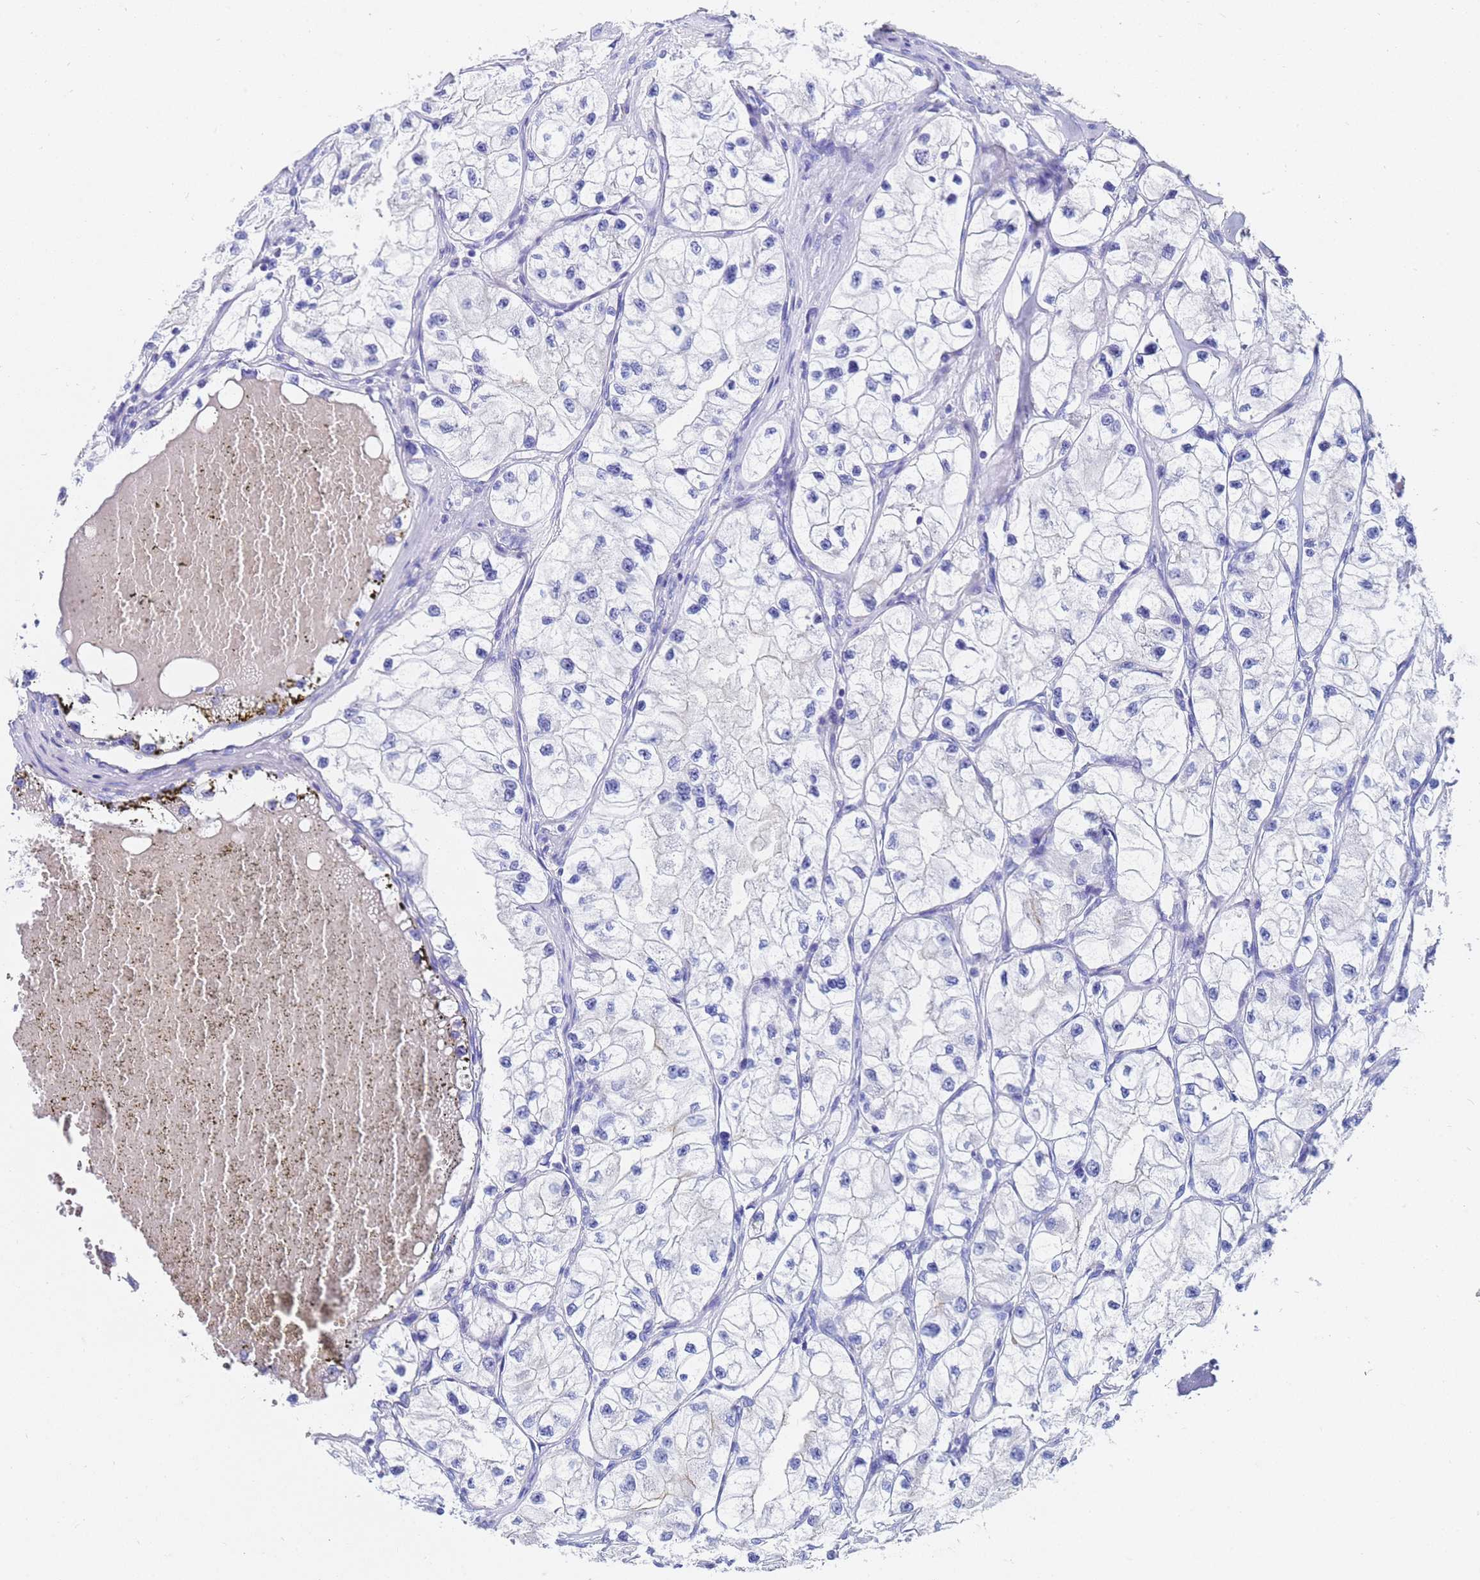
{"staining": {"intensity": "negative", "quantity": "none", "location": "none"}, "tissue": "renal cancer", "cell_type": "Tumor cells", "image_type": "cancer", "snomed": [{"axis": "morphology", "description": "Adenocarcinoma, NOS"}, {"axis": "topography", "description": "Kidney"}], "caption": "Renal cancer (adenocarcinoma) was stained to show a protein in brown. There is no significant expression in tumor cells. (DAB immunohistochemistry (IHC), high magnification).", "gene": "C2orf72", "patient": {"sex": "female", "age": 57}}